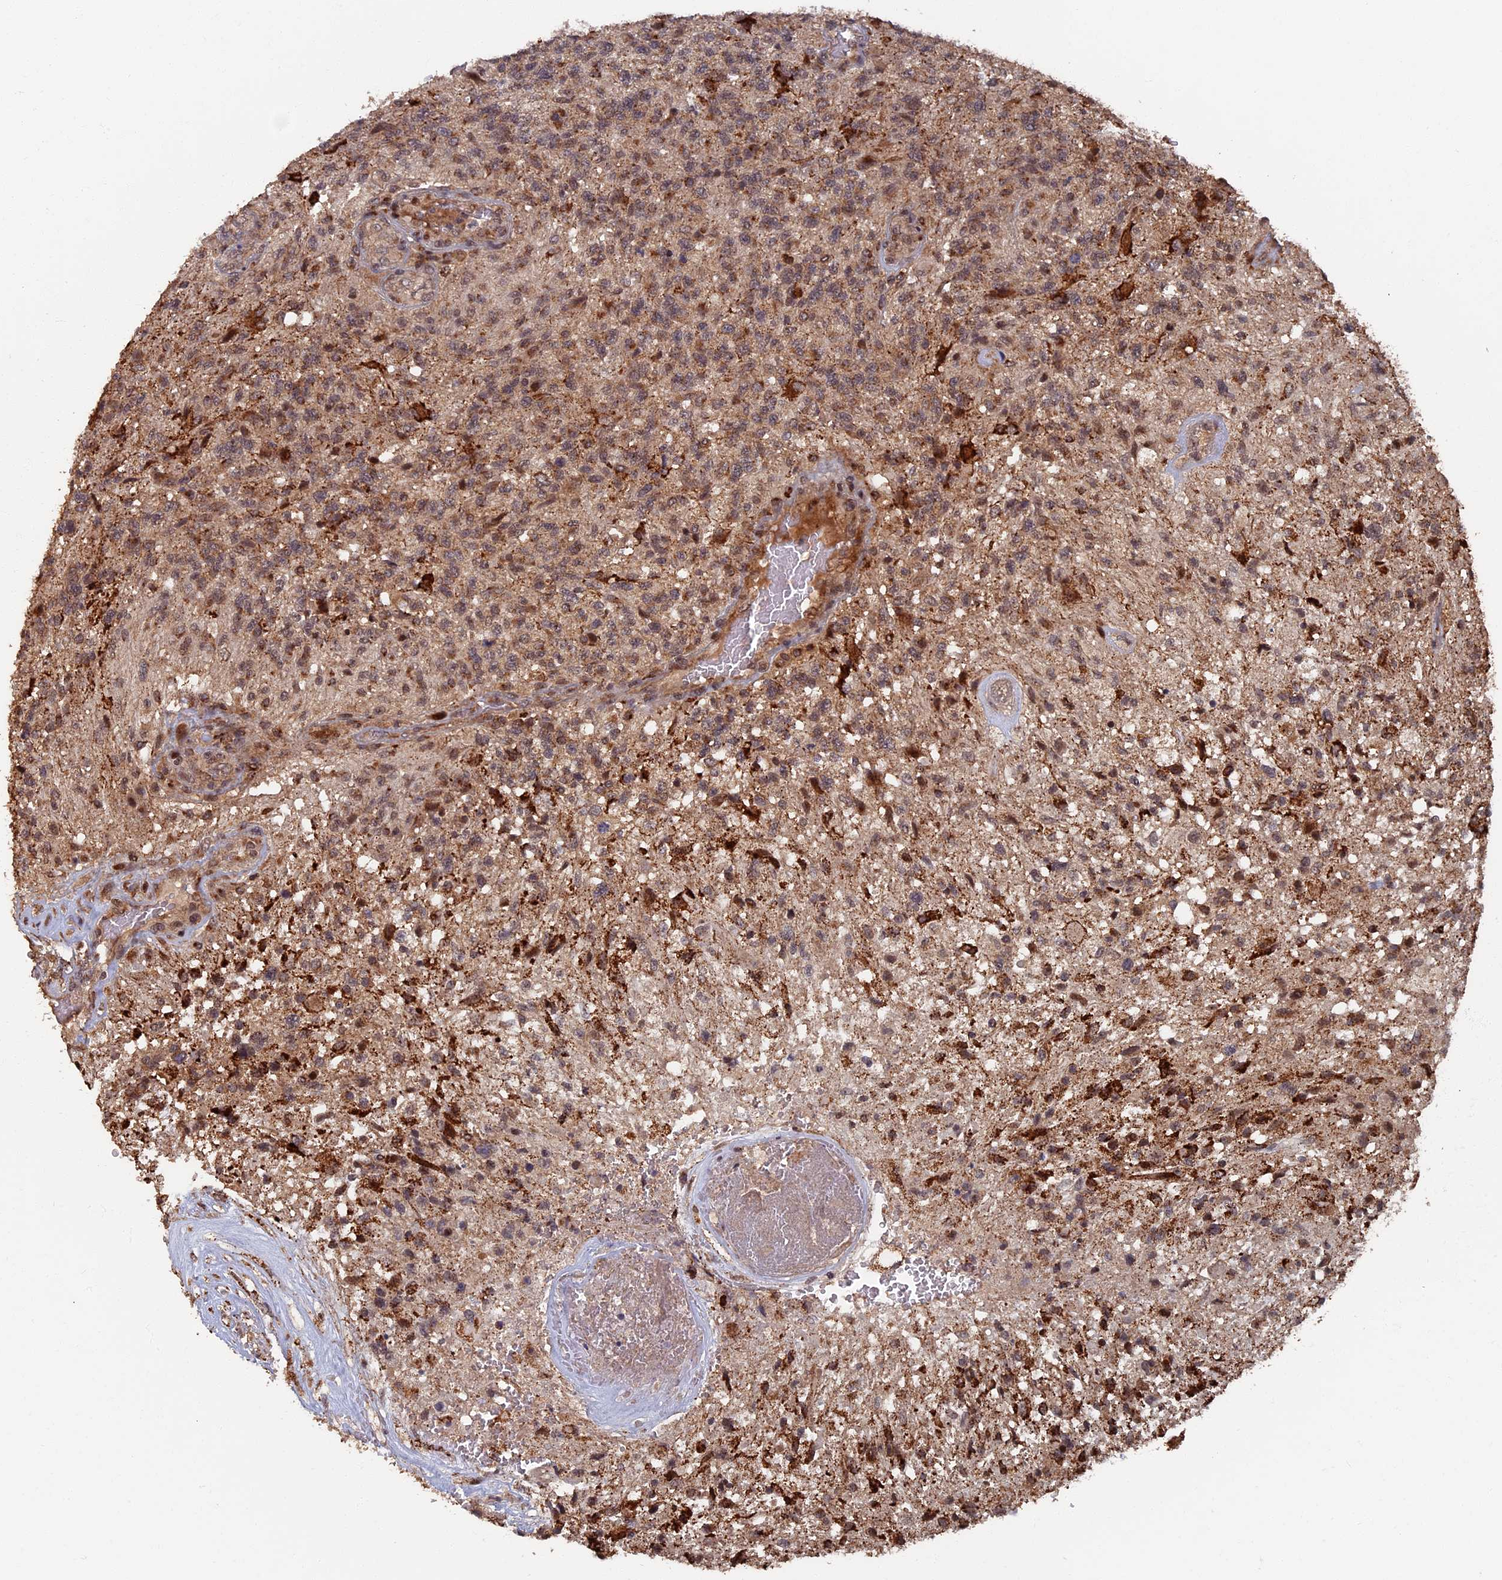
{"staining": {"intensity": "strong", "quantity": "25%-75%", "location": "cytoplasmic/membranous"}, "tissue": "glioma", "cell_type": "Tumor cells", "image_type": "cancer", "snomed": [{"axis": "morphology", "description": "Glioma, malignant, High grade"}, {"axis": "topography", "description": "Brain"}], "caption": "This is a photomicrograph of immunohistochemistry (IHC) staining of malignant high-grade glioma, which shows strong expression in the cytoplasmic/membranous of tumor cells.", "gene": "RASGRF1", "patient": {"sex": "male", "age": 56}}